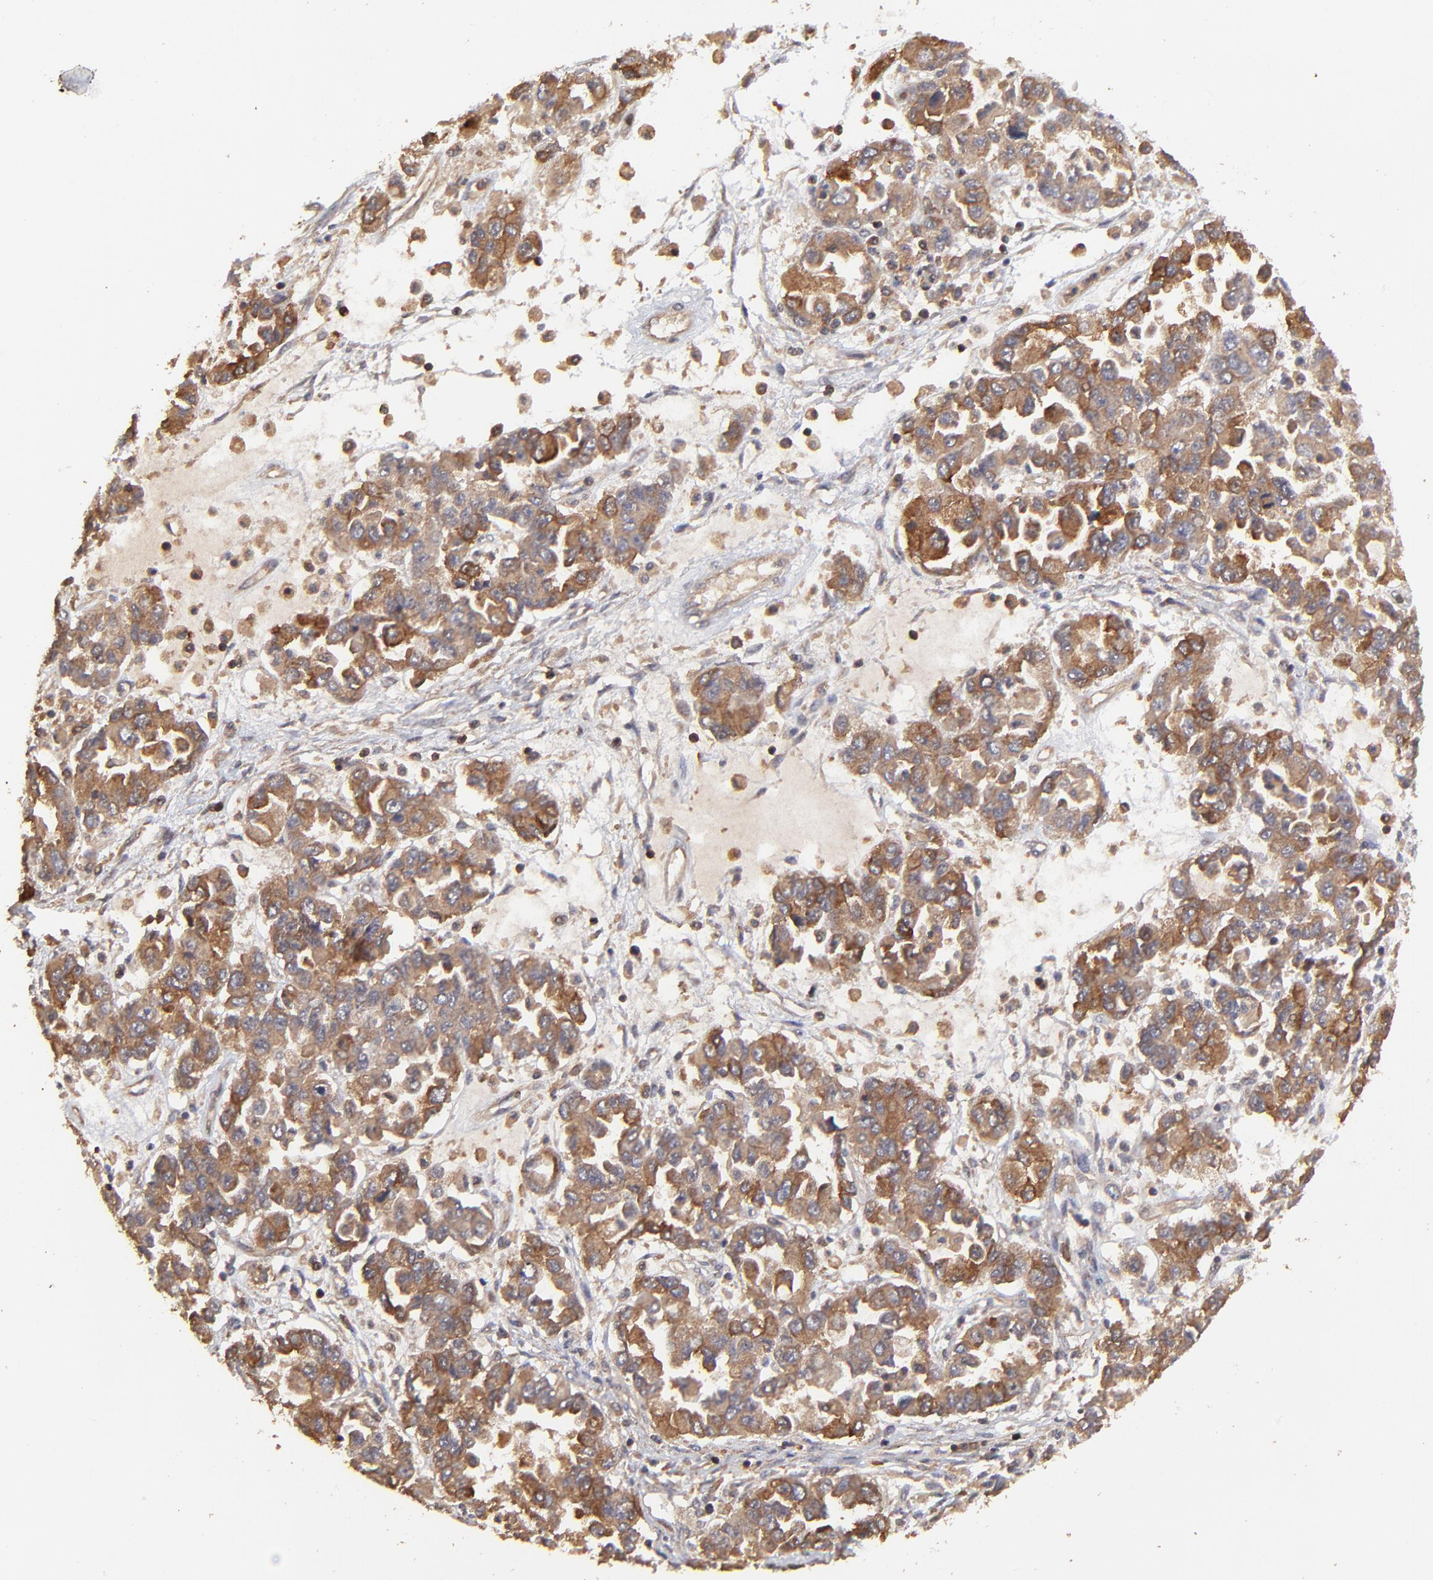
{"staining": {"intensity": "moderate", "quantity": ">75%", "location": "cytoplasmic/membranous,nuclear"}, "tissue": "ovarian cancer", "cell_type": "Tumor cells", "image_type": "cancer", "snomed": [{"axis": "morphology", "description": "Cystadenocarcinoma, serous, NOS"}, {"axis": "topography", "description": "Ovary"}], "caption": "This is an image of immunohistochemistry (IHC) staining of ovarian cancer (serous cystadenocarcinoma), which shows moderate positivity in the cytoplasmic/membranous and nuclear of tumor cells.", "gene": "STON2", "patient": {"sex": "female", "age": 84}}